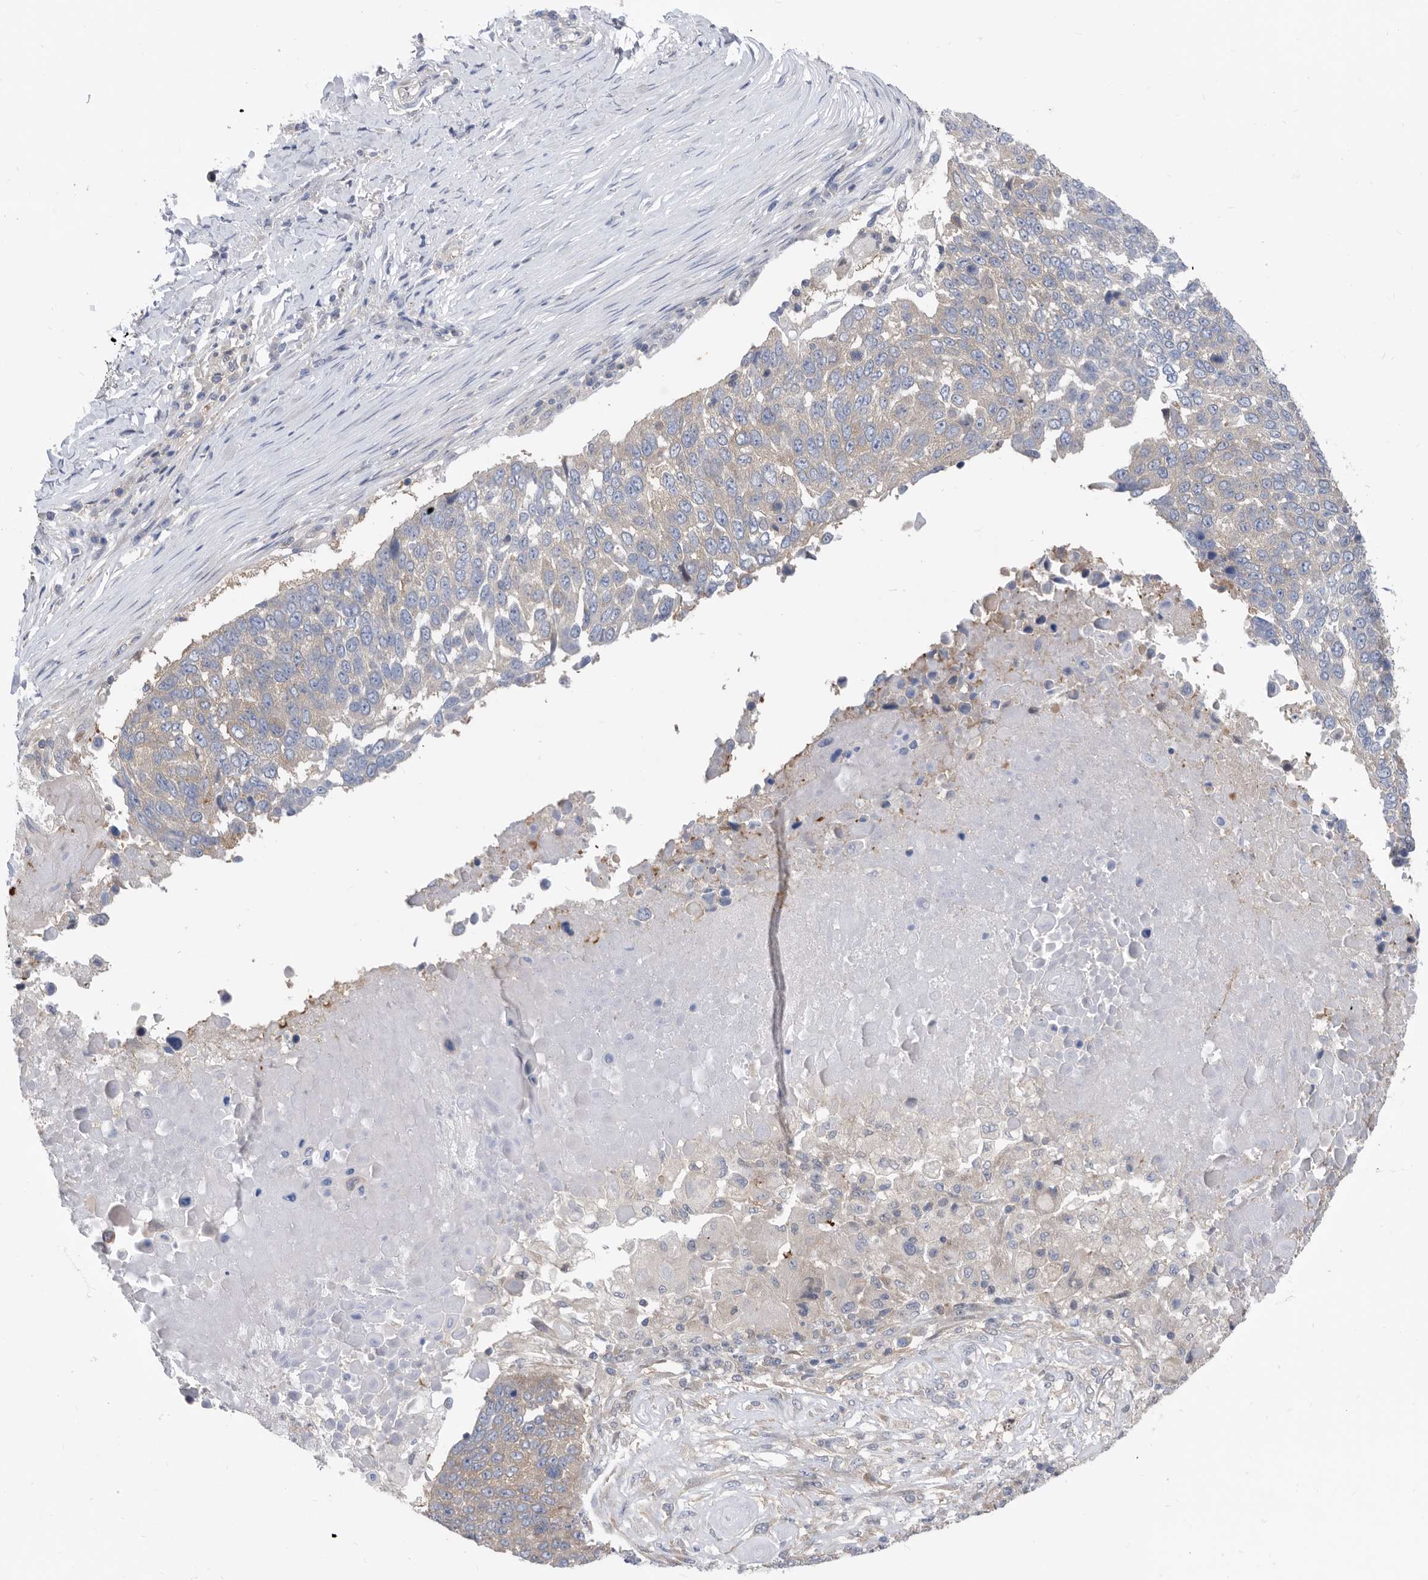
{"staining": {"intensity": "negative", "quantity": "none", "location": "none"}, "tissue": "lung cancer", "cell_type": "Tumor cells", "image_type": "cancer", "snomed": [{"axis": "morphology", "description": "Squamous cell carcinoma, NOS"}, {"axis": "topography", "description": "Lung"}], "caption": "Tumor cells are negative for protein expression in human lung cancer. The staining is performed using DAB (3,3'-diaminobenzidine) brown chromogen with nuclei counter-stained in using hematoxylin.", "gene": "CCT4", "patient": {"sex": "male", "age": 66}}